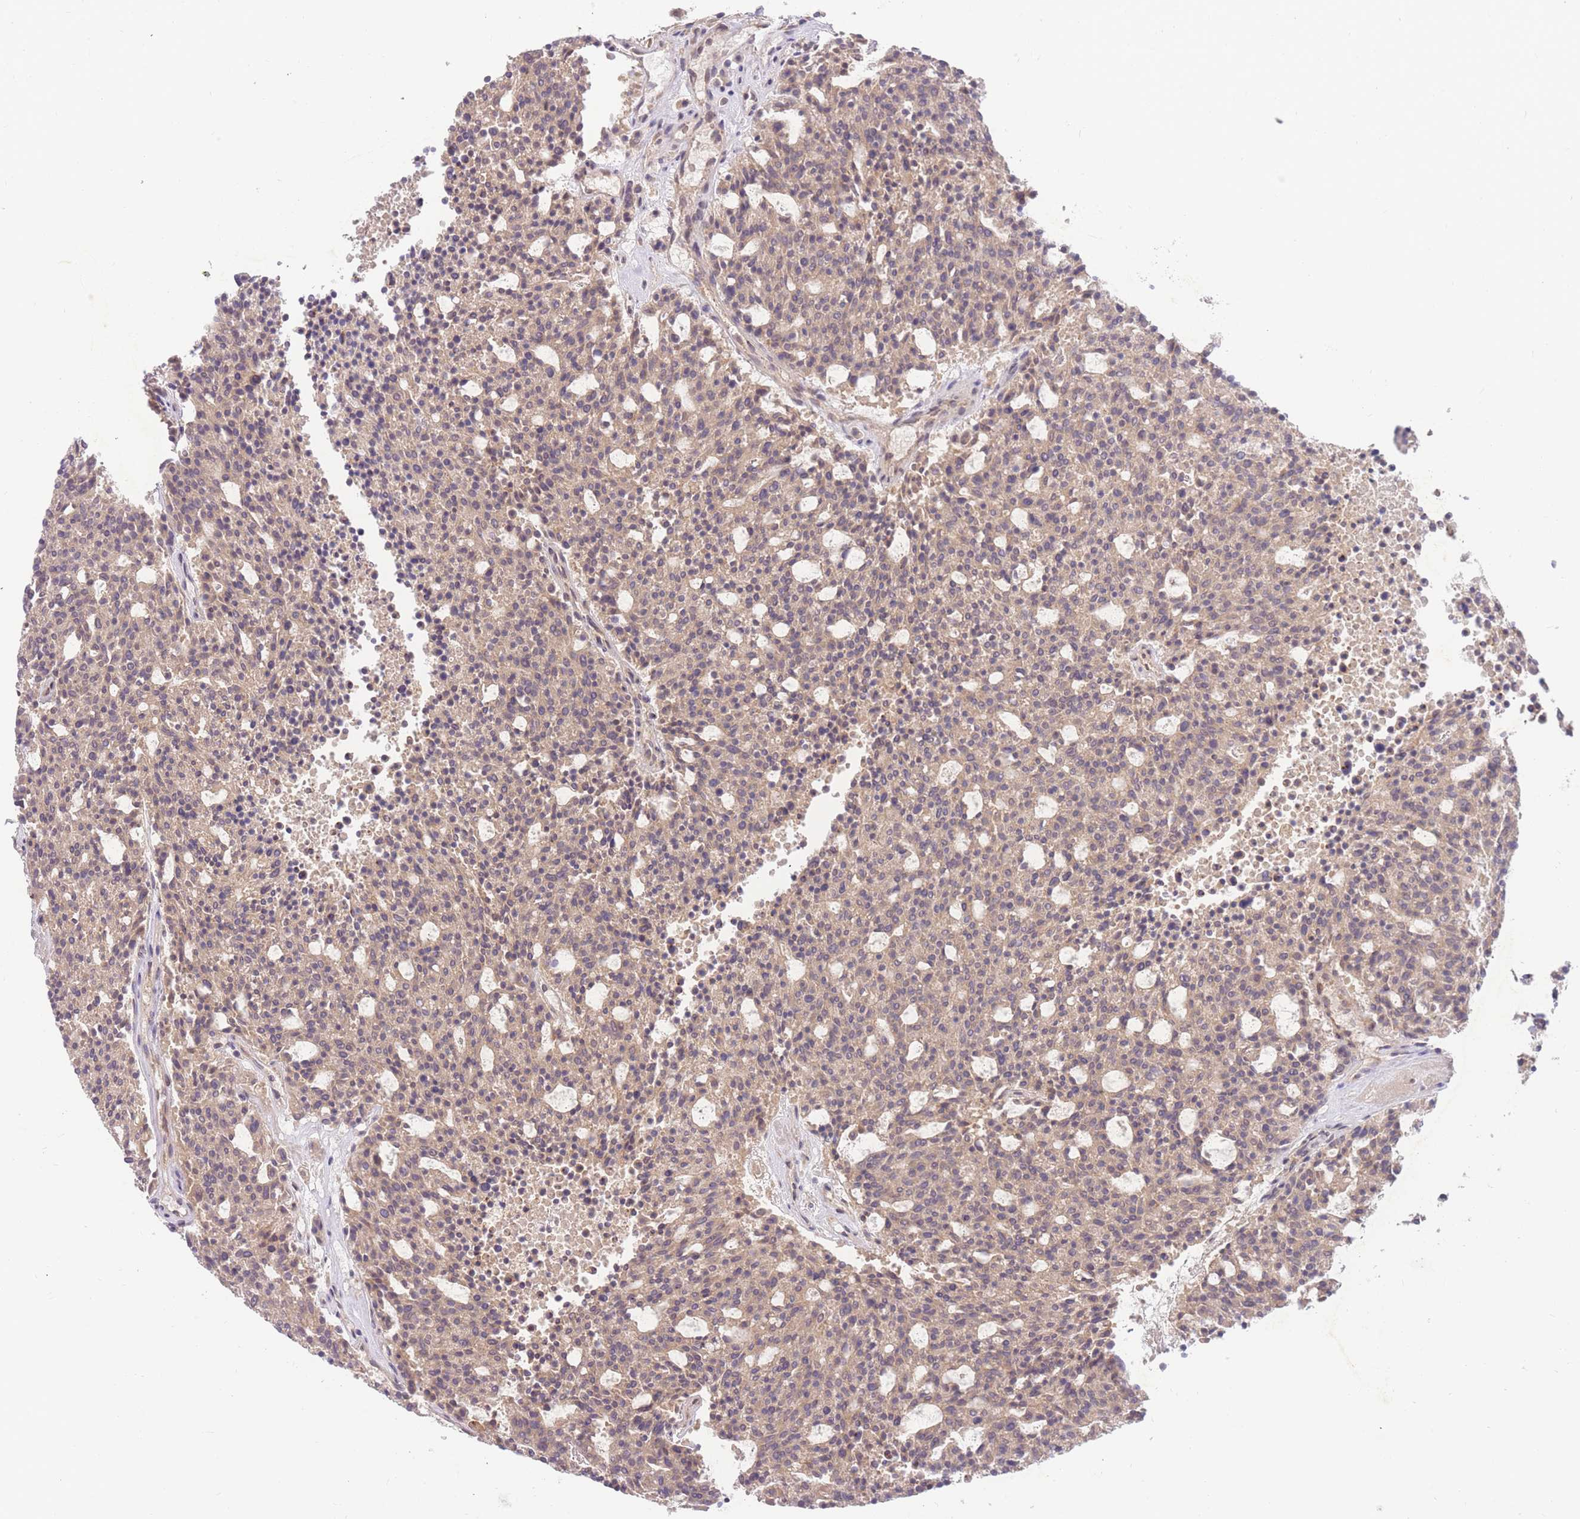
{"staining": {"intensity": "weak", "quantity": ">75%", "location": "cytoplasmic/membranous"}, "tissue": "carcinoid", "cell_type": "Tumor cells", "image_type": "cancer", "snomed": [{"axis": "morphology", "description": "Carcinoid, malignant, NOS"}, {"axis": "topography", "description": "Pancreas"}], "caption": "Human carcinoid stained with a protein marker displays weak staining in tumor cells.", "gene": "ZNF577", "patient": {"sex": "female", "age": 54}}